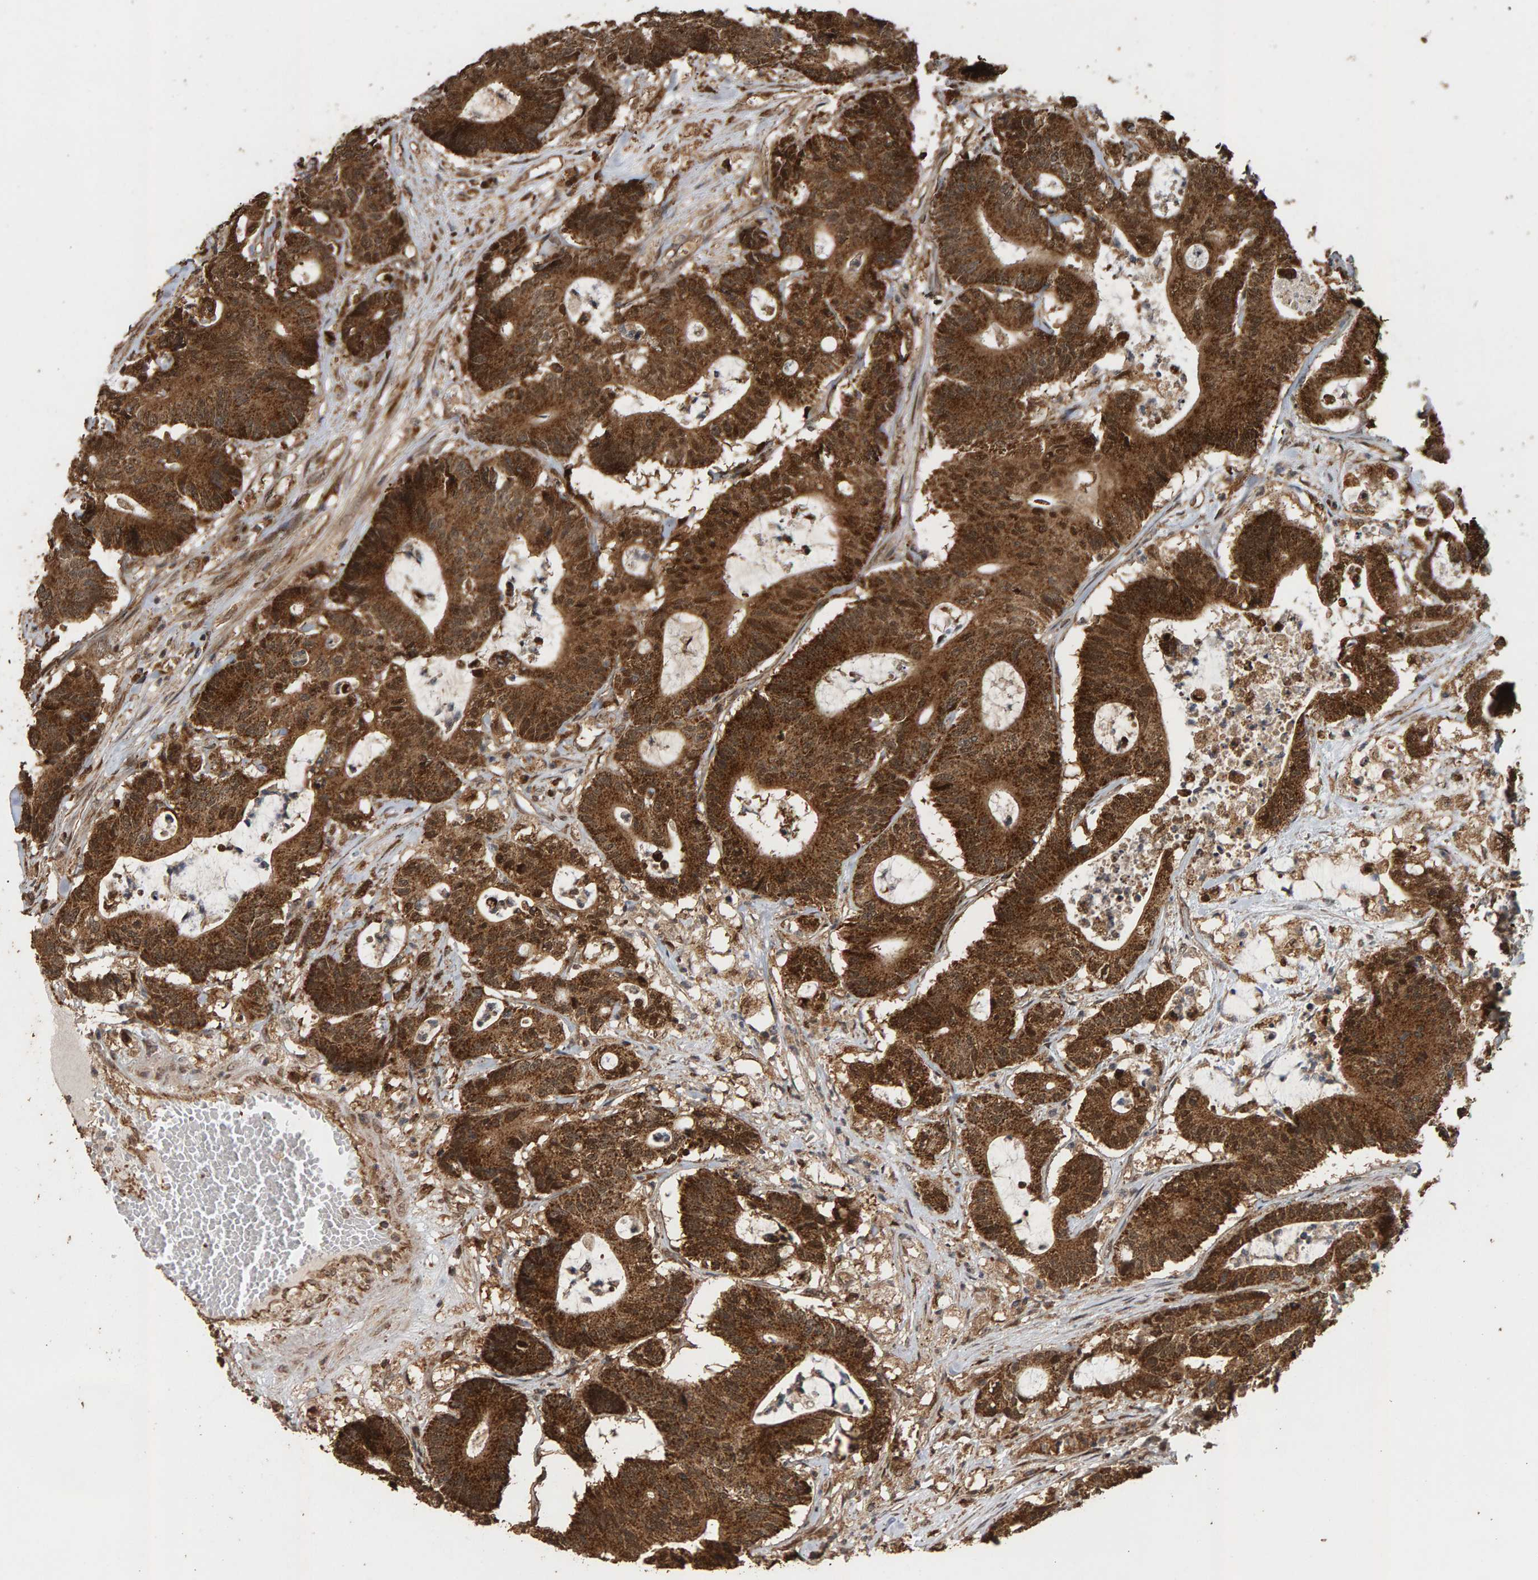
{"staining": {"intensity": "strong", "quantity": ">75%", "location": "cytoplasmic/membranous,nuclear"}, "tissue": "colorectal cancer", "cell_type": "Tumor cells", "image_type": "cancer", "snomed": [{"axis": "morphology", "description": "Adenocarcinoma, NOS"}, {"axis": "topography", "description": "Colon"}], "caption": "Immunohistochemistry (DAB) staining of human adenocarcinoma (colorectal) demonstrates strong cytoplasmic/membranous and nuclear protein positivity in about >75% of tumor cells. (DAB (3,3'-diaminobenzidine) IHC, brown staining for protein, blue staining for nuclei).", "gene": "GSTK1", "patient": {"sex": "female", "age": 84}}